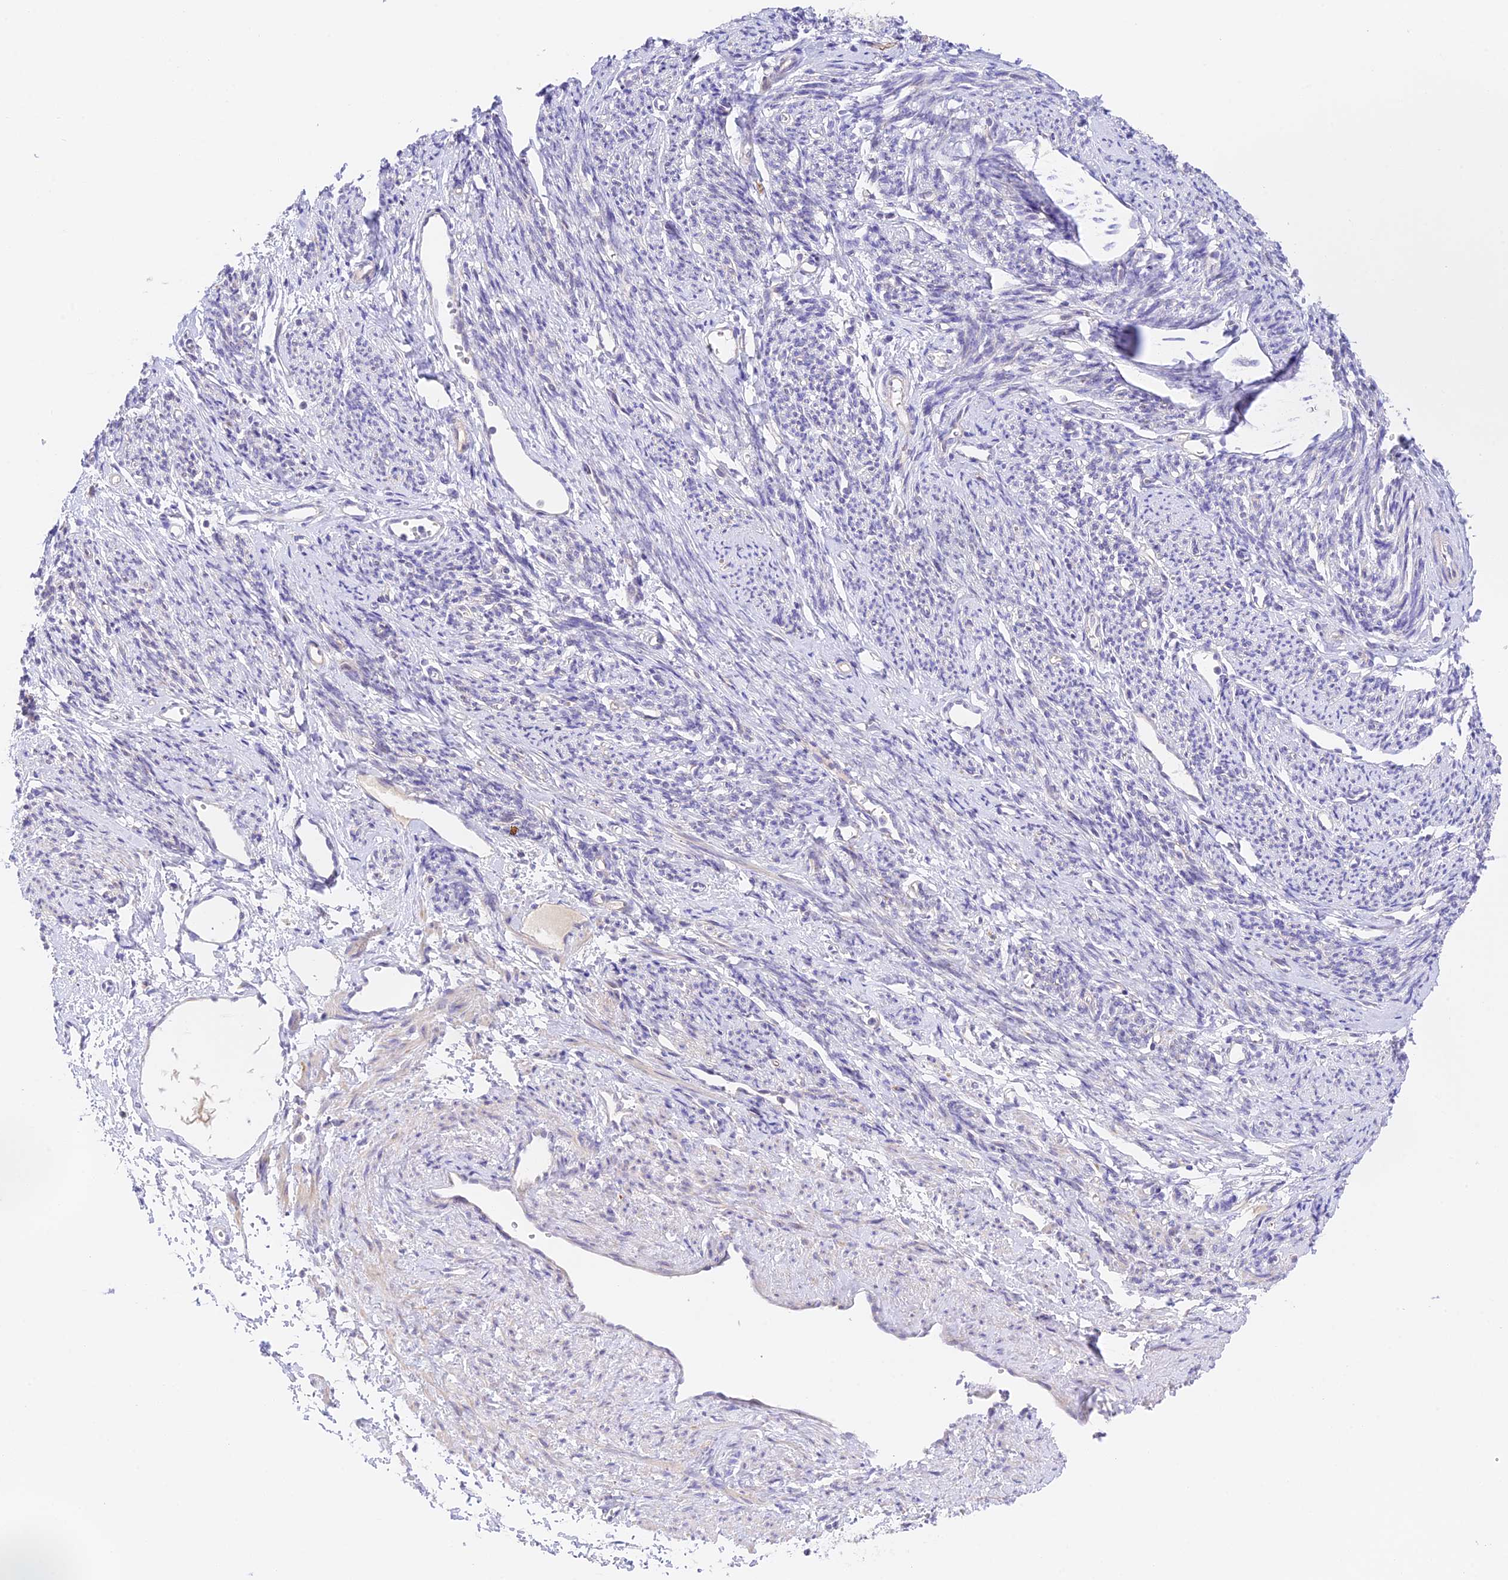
{"staining": {"intensity": "weak", "quantity": "<25%", "location": "cytoplasmic/membranous"}, "tissue": "smooth muscle", "cell_type": "Smooth muscle cells", "image_type": "normal", "snomed": [{"axis": "morphology", "description": "Normal tissue, NOS"}, {"axis": "topography", "description": "Smooth muscle"}, {"axis": "topography", "description": "Uterus"}], "caption": "IHC micrograph of normal smooth muscle: human smooth muscle stained with DAB exhibits no significant protein staining in smooth muscle cells.", "gene": "CAMSAP3", "patient": {"sex": "female", "age": 59}}